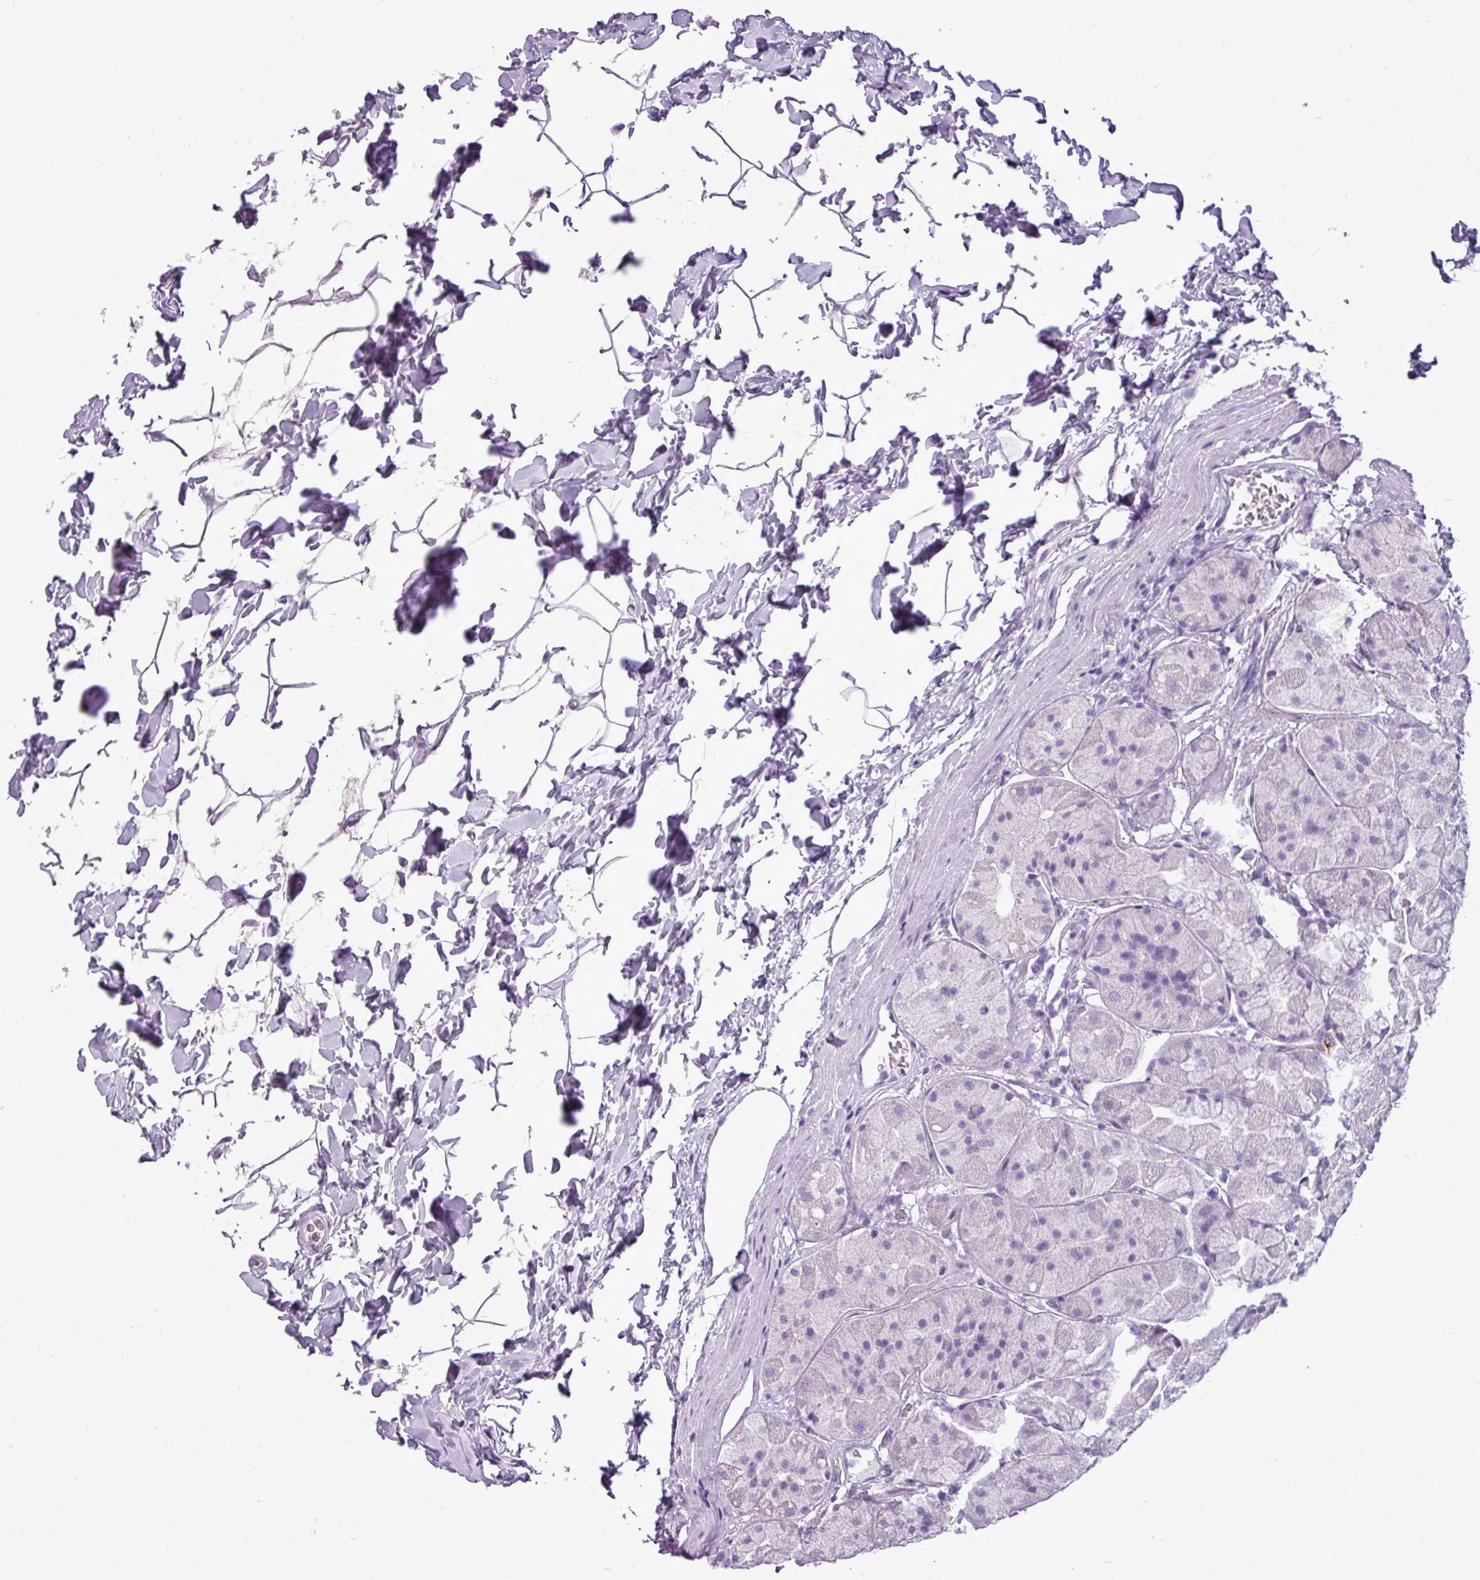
{"staining": {"intensity": "negative", "quantity": "none", "location": "none"}, "tissue": "stomach", "cell_type": "Glandular cells", "image_type": "normal", "snomed": [{"axis": "morphology", "description": "Normal tissue, NOS"}, {"axis": "topography", "description": "Stomach"}], "caption": "The immunohistochemistry image has no significant expression in glandular cells of stomach.", "gene": "RBMXL2", "patient": {"sex": "male", "age": 57}}